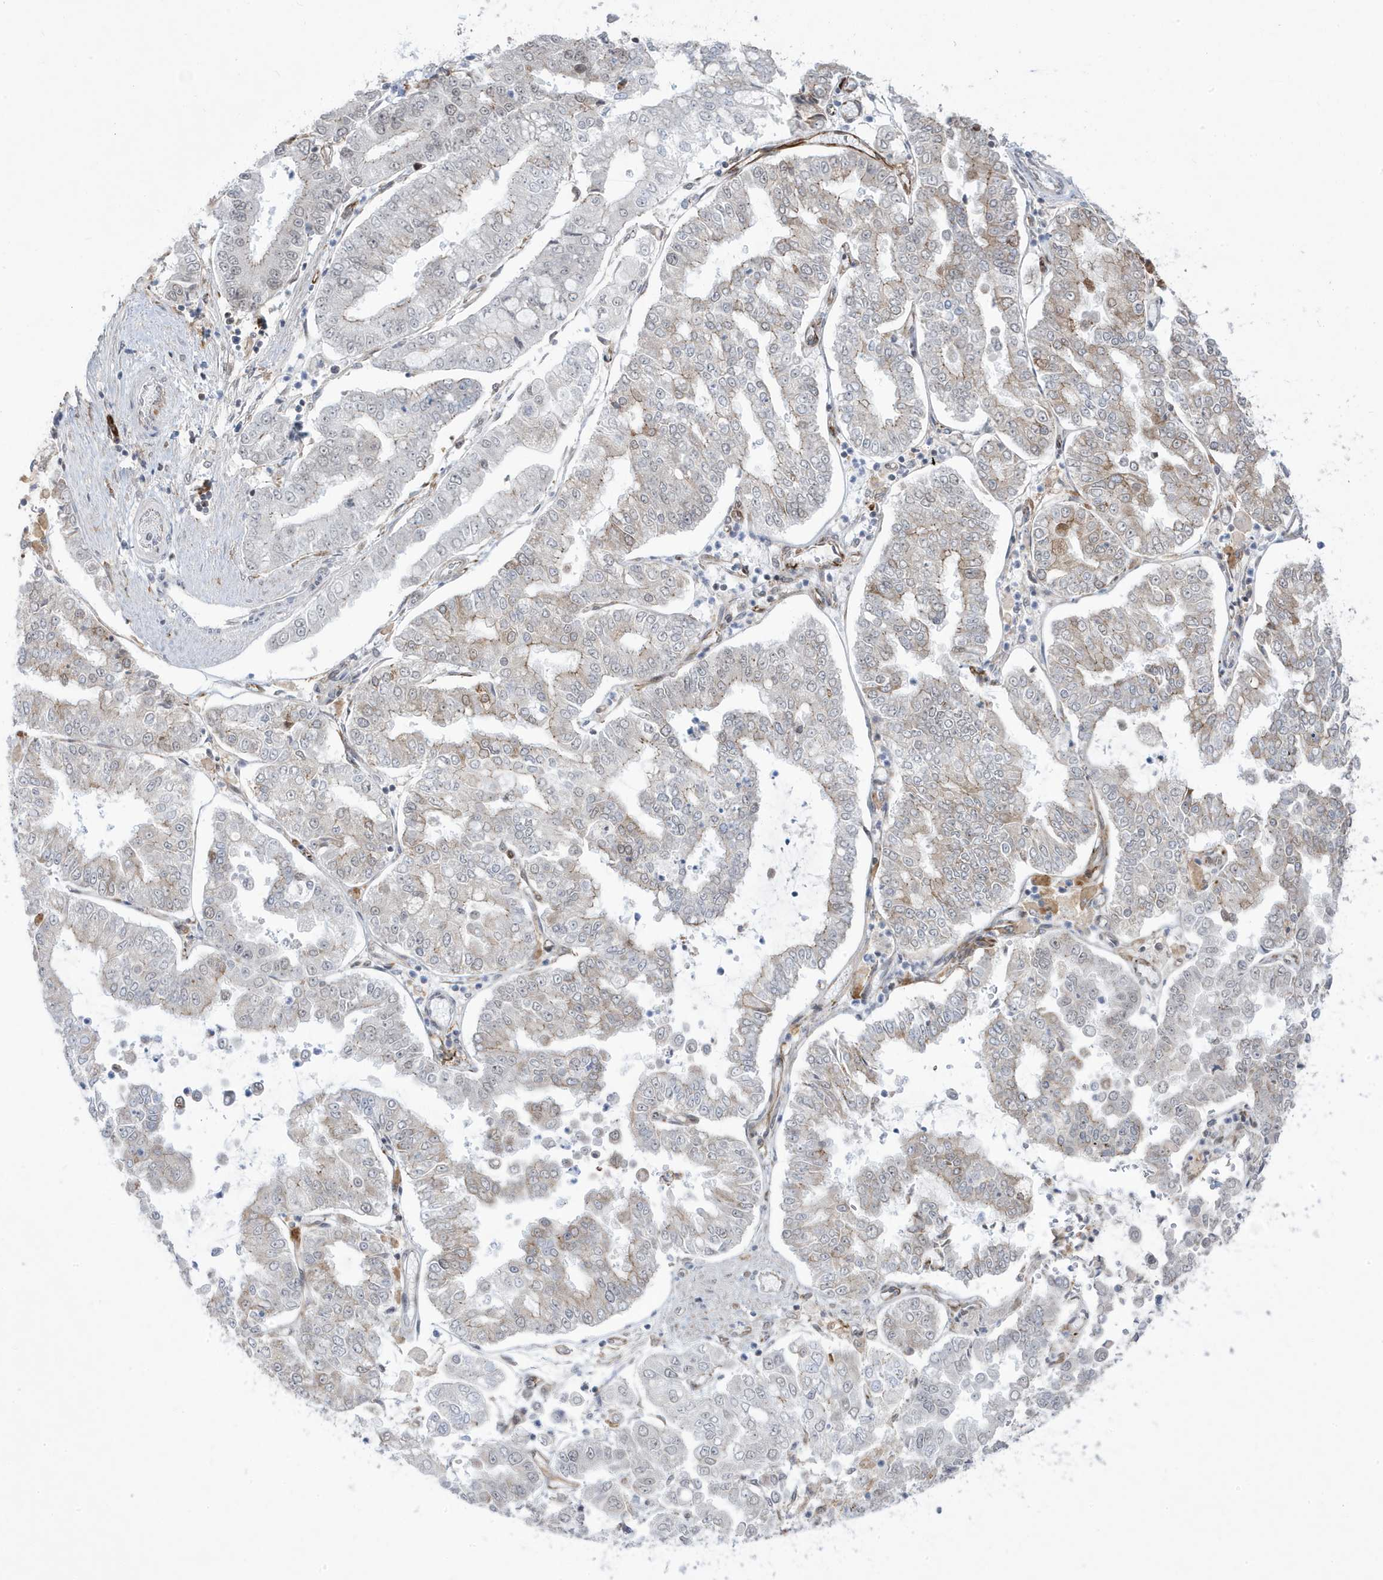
{"staining": {"intensity": "moderate", "quantity": "<25%", "location": "cytoplasmic/membranous"}, "tissue": "stomach cancer", "cell_type": "Tumor cells", "image_type": "cancer", "snomed": [{"axis": "morphology", "description": "Adenocarcinoma, NOS"}, {"axis": "topography", "description": "Stomach"}], "caption": "Immunohistochemistry staining of stomach cancer, which displays low levels of moderate cytoplasmic/membranous positivity in about <25% of tumor cells indicating moderate cytoplasmic/membranous protein positivity. The staining was performed using DAB (brown) for protein detection and nuclei were counterstained in hematoxylin (blue).", "gene": "ADAMTSL3", "patient": {"sex": "male", "age": 76}}